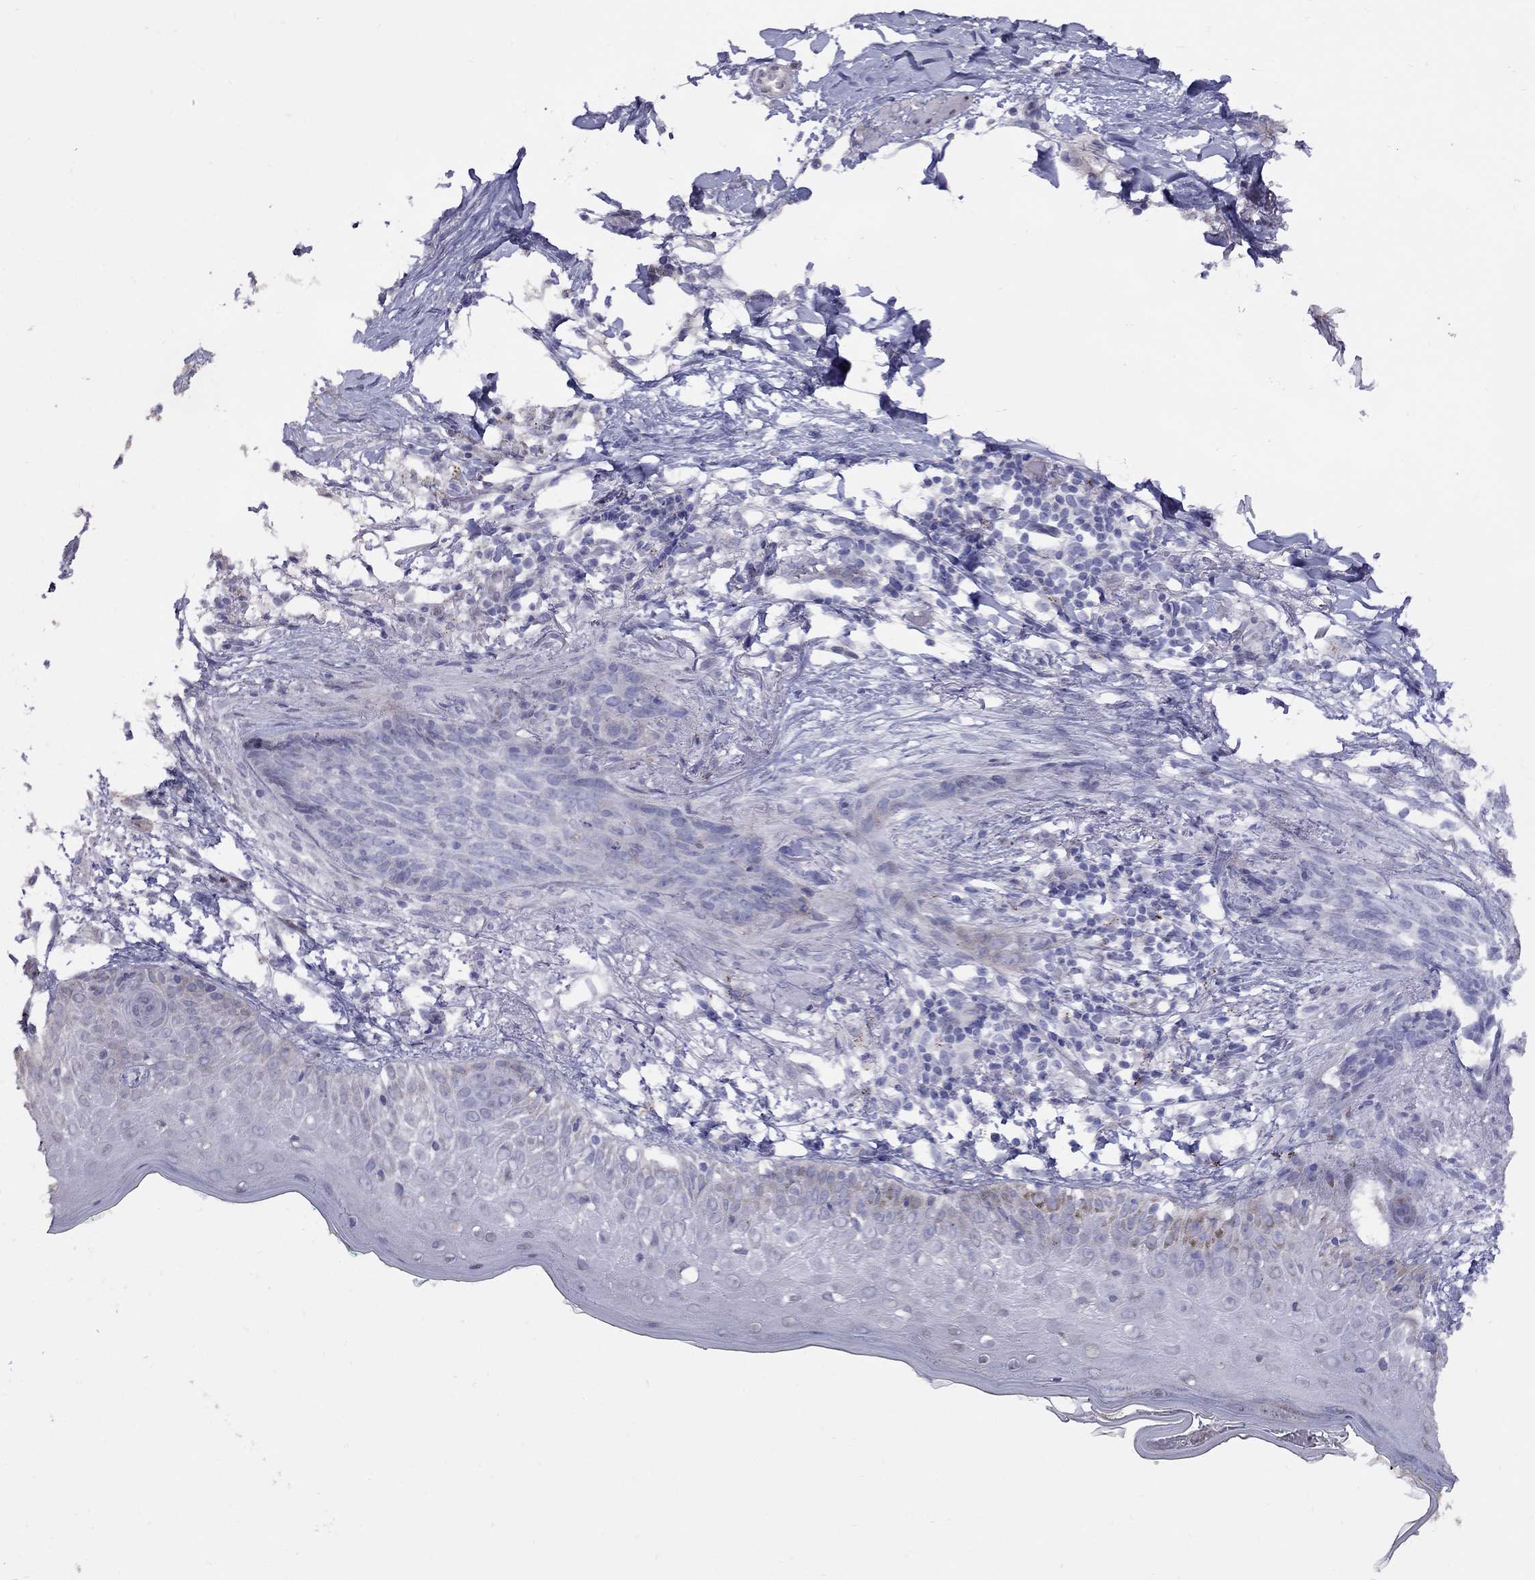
{"staining": {"intensity": "negative", "quantity": "none", "location": "none"}, "tissue": "skin cancer", "cell_type": "Tumor cells", "image_type": "cancer", "snomed": [{"axis": "morphology", "description": "Normal tissue, NOS"}, {"axis": "morphology", "description": "Basal cell carcinoma"}, {"axis": "topography", "description": "Skin"}], "caption": "The immunohistochemistry photomicrograph has no significant positivity in tumor cells of basal cell carcinoma (skin) tissue.", "gene": "MAGEB4", "patient": {"sex": "male", "age": 84}}